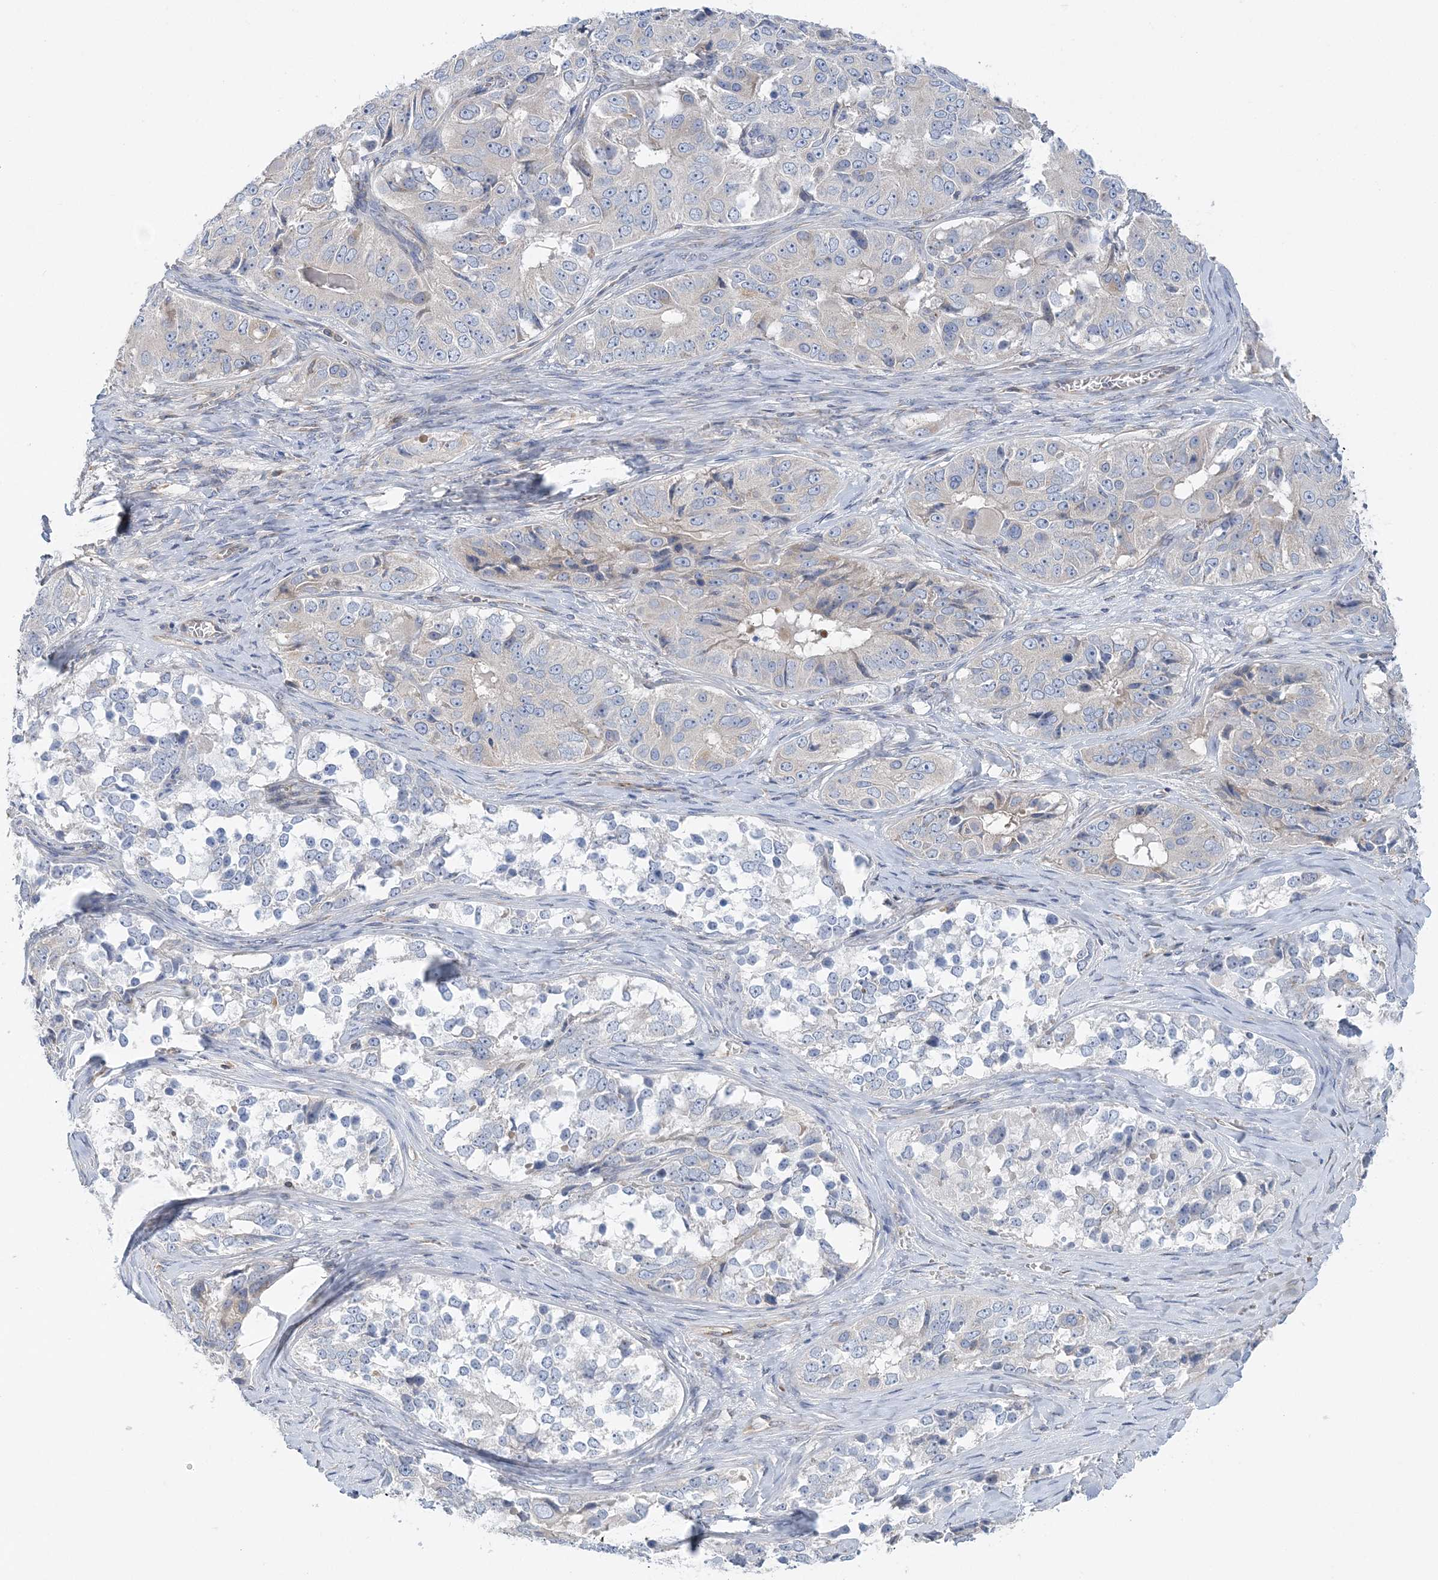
{"staining": {"intensity": "negative", "quantity": "none", "location": "none"}, "tissue": "ovarian cancer", "cell_type": "Tumor cells", "image_type": "cancer", "snomed": [{"axis": "morphology", "description": "Carcinoma, endometroid"}, {"axis": "topography", "description": "Ovary"}], "caption": "IHC of ovarian endometroid carcinoma displays no expression in tumor cells.", "gene": "FAM114A2", "patient": {"sex": "female", "age": 51}}